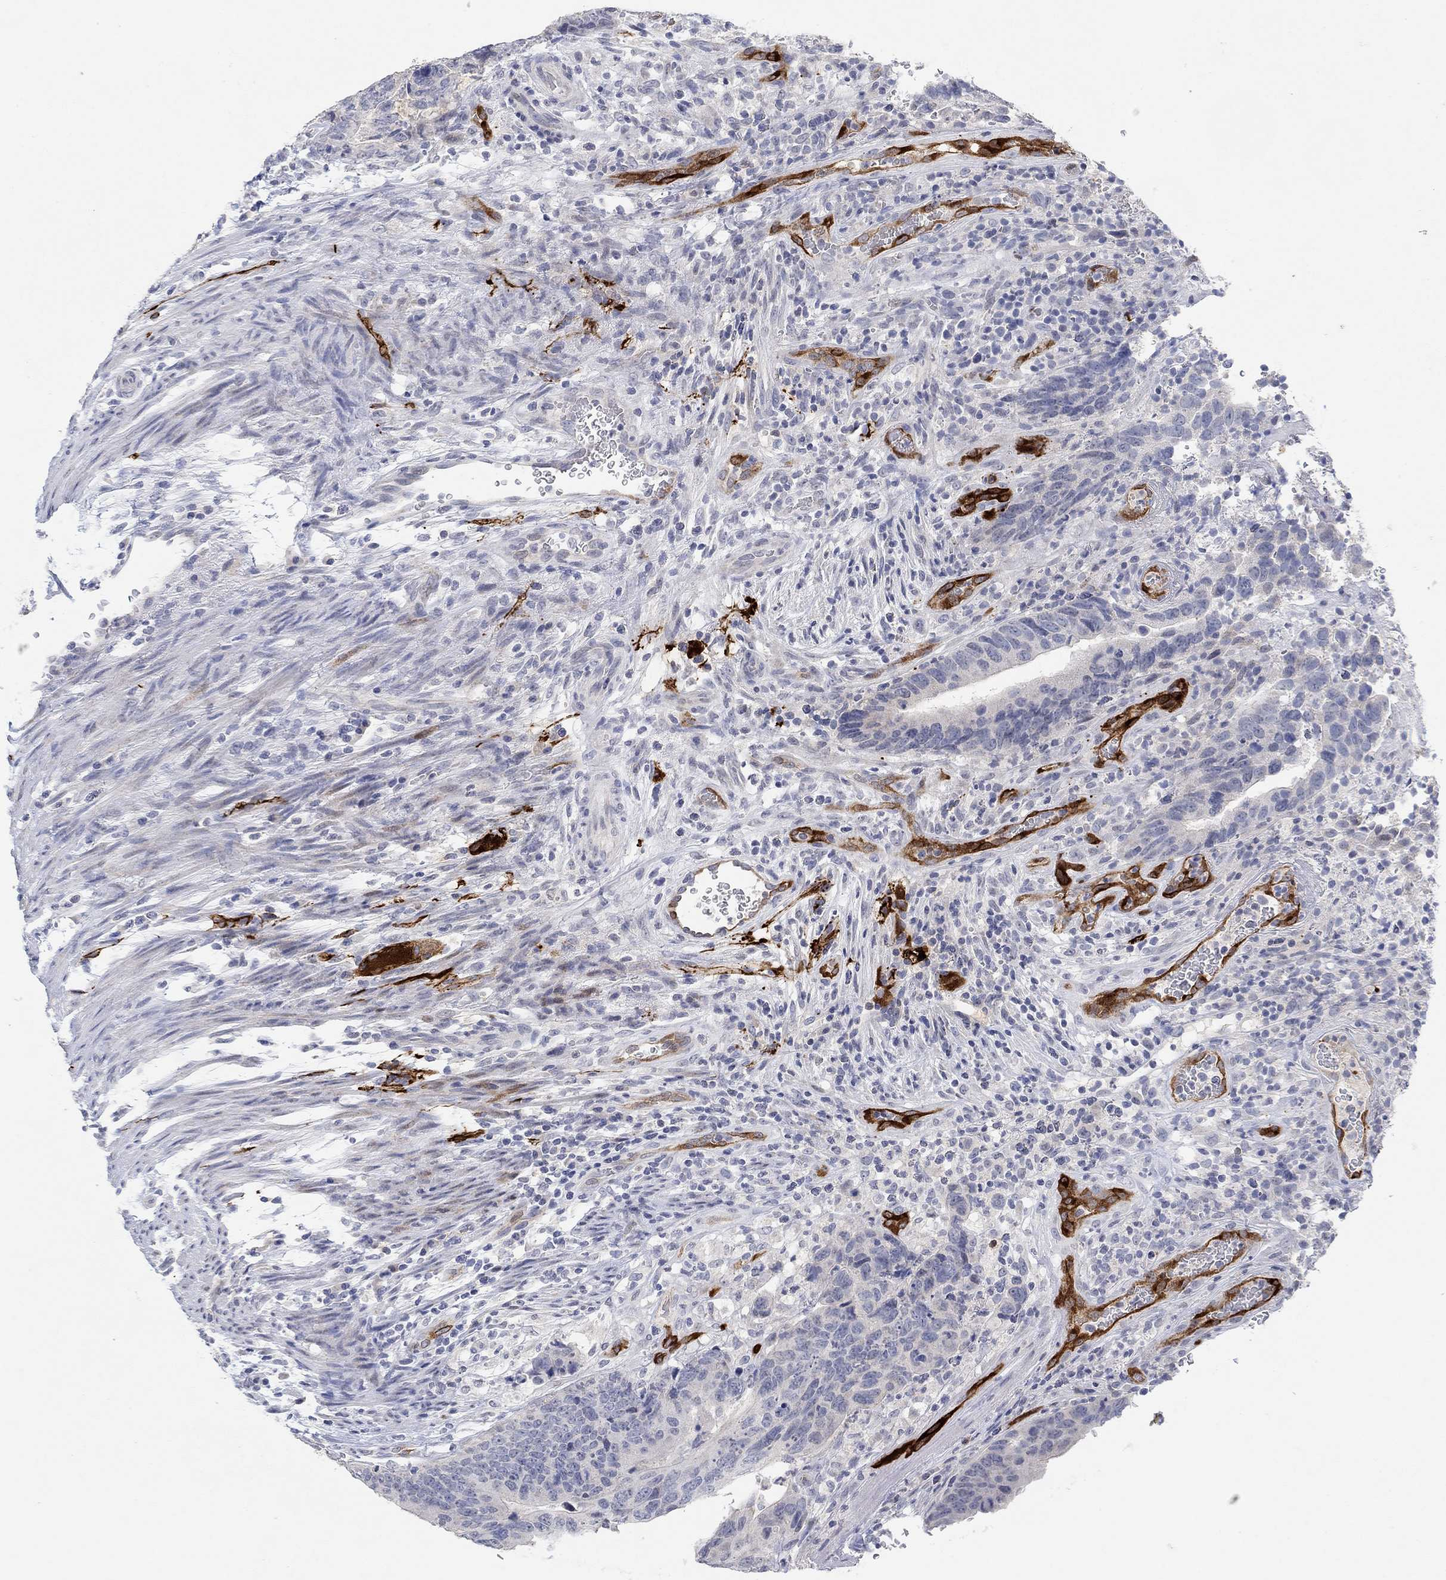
{"staining": {"intensity": "negative", "quantity": "none", "location": "none"}, "tissue": "colorectal cancer", "cell_type": "Tumor cells", "image_type": "cancer", "snomed": [{"axis": "morphology", "description": "Adenocarcinoma, NOS"}, {"axis": "topography", "description": "Colon"}], "caption": "This is an IHC photomicrograph of human colorectal cancer. There is no positivity in tumor cells.", "gene": "VAT1L", "patient": {"sex": "female", "age": 56}}